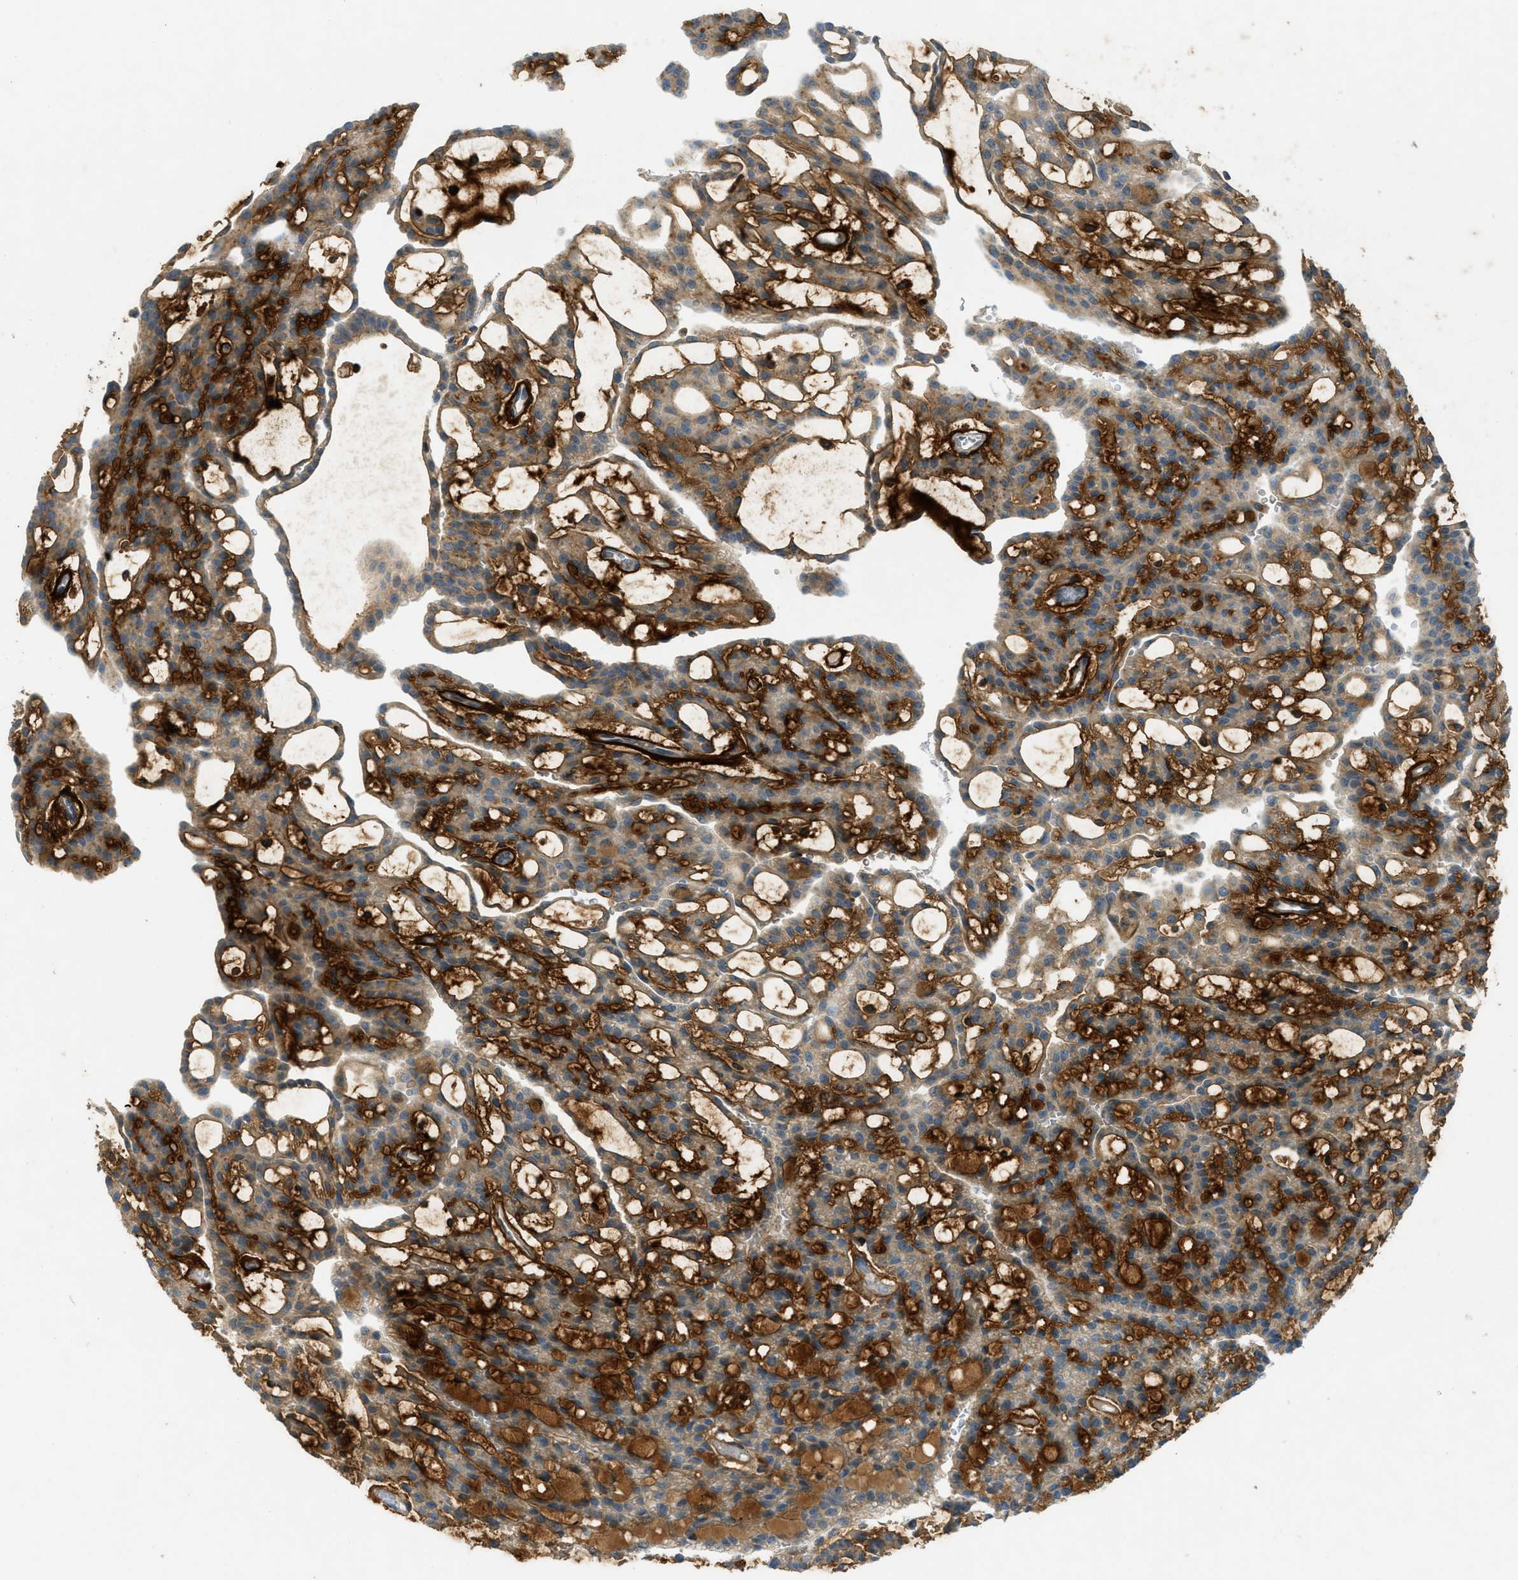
{"staining": {"intensity": "strong", "quantity": ">75%", "location": "cytoplasmic/membranous"}, "tissue": "renal cancer", "cell_type": "Tumor cells", "image_type": "cancer", "snomed": [{"axis": "morphology", "description": "Adenocarcinoma, NOS"}, {"axis": "topography", "description": "Kidney"}], "caption": "This is a photomicrograph of IHC staining of adenocarcinoma (renal), which shows strong positivity in the cytoplasmic/membranous of tumor cells.", "gene": "PLBD2", "patient": {"sex": "male", "age": 63}}